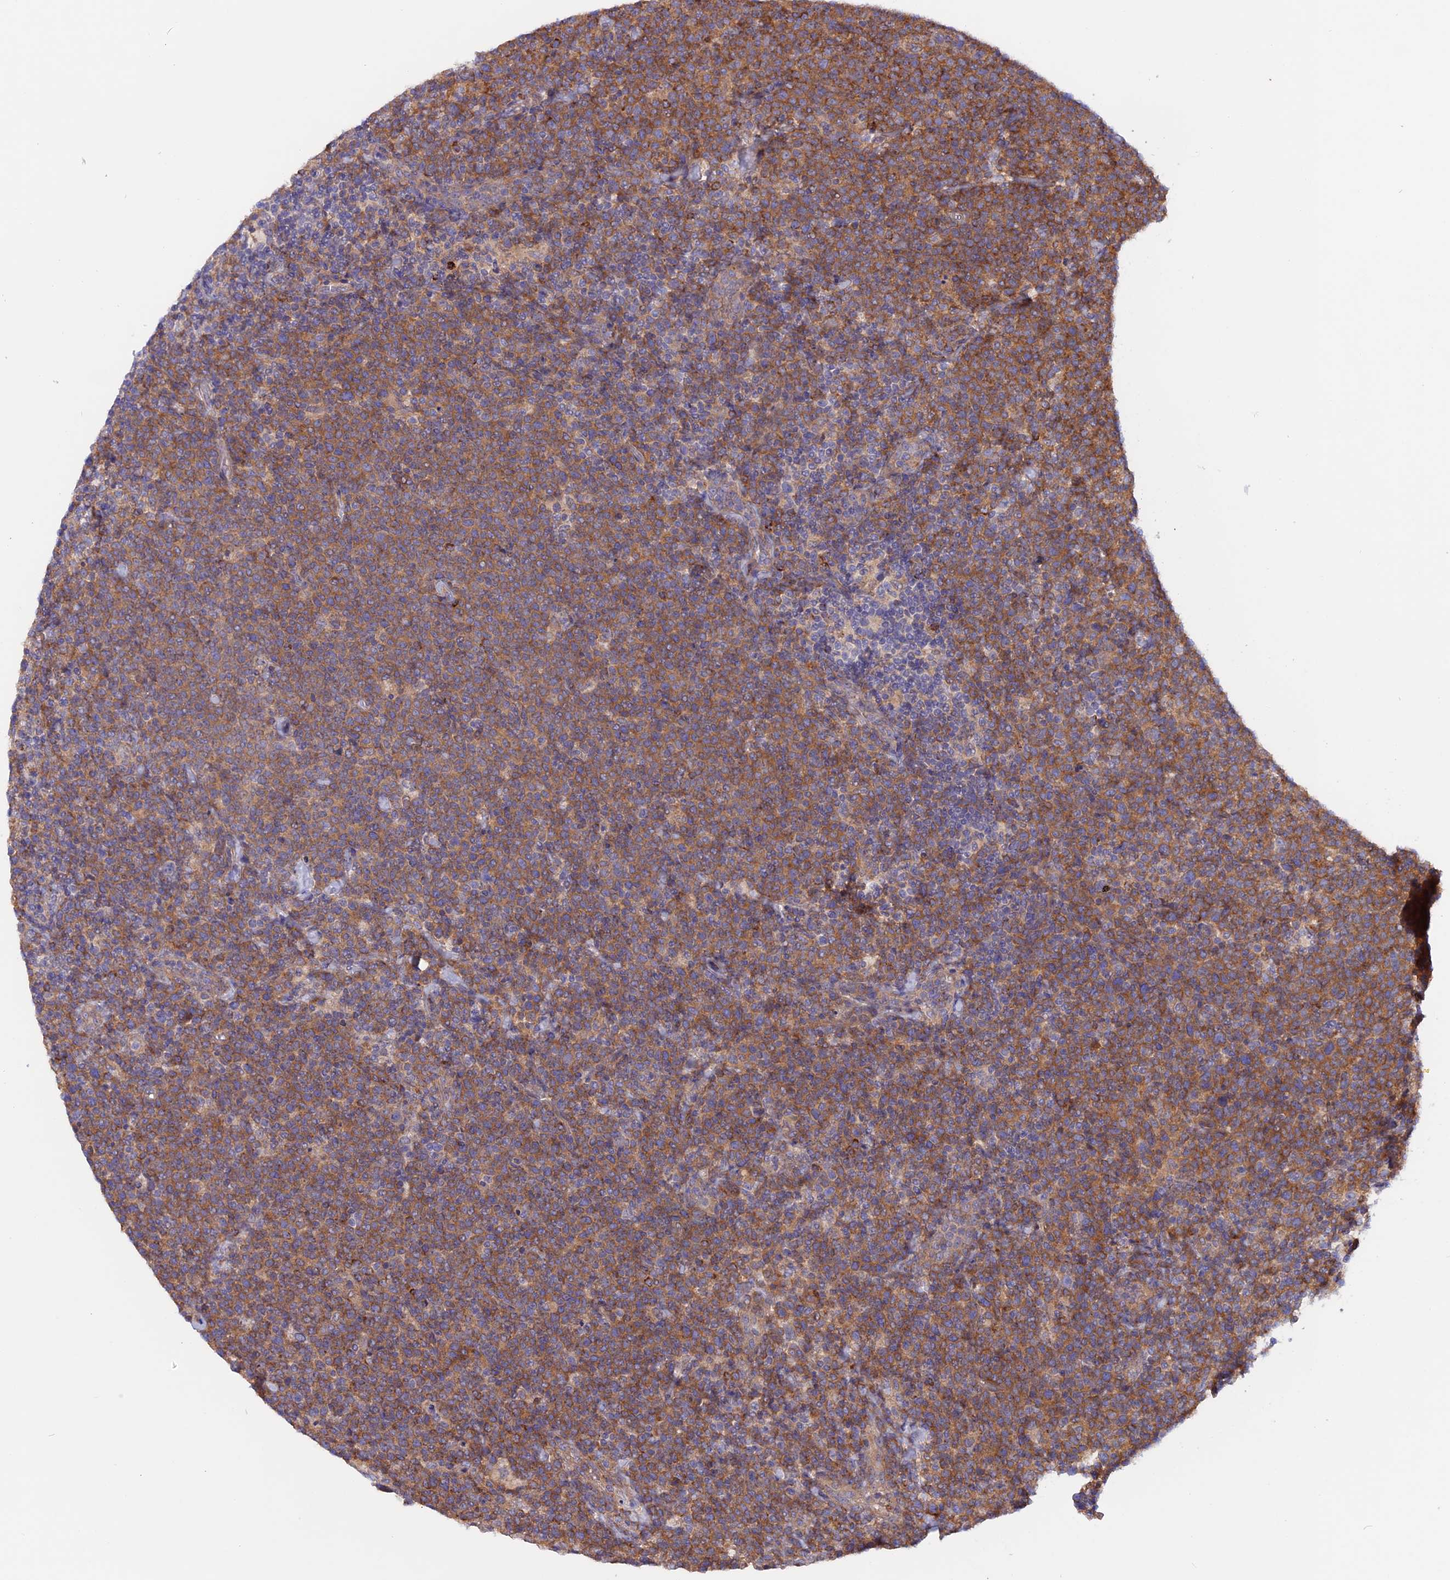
{"staining": {"intensity": "moderate", "quantity": ">75%", "location": "cytoplasmic/membranous"}, "tissue": "lymphoma", "cell_type": "Tumor cells", "image_type": "cancer", "snomed": [{"axis": "morphology", "description": "Malignant lymphoma, non-Hodgkin's type, High grade"}, {"axis": "topography", "description": "Lymph node"}], "caption": "Malignant lymphoma, non-Hodgkin's type (high-grade) stained for a protein demonstrates moderate cytoplasmic/membranous positivity in tumor cells. The staining is performed using DAB brown chromogen to label protein expression. The nuclei are counter-stained blue using hematoxylin.", "gene": "HYCC1", "patient": {"sex": "male", "age": 61}}